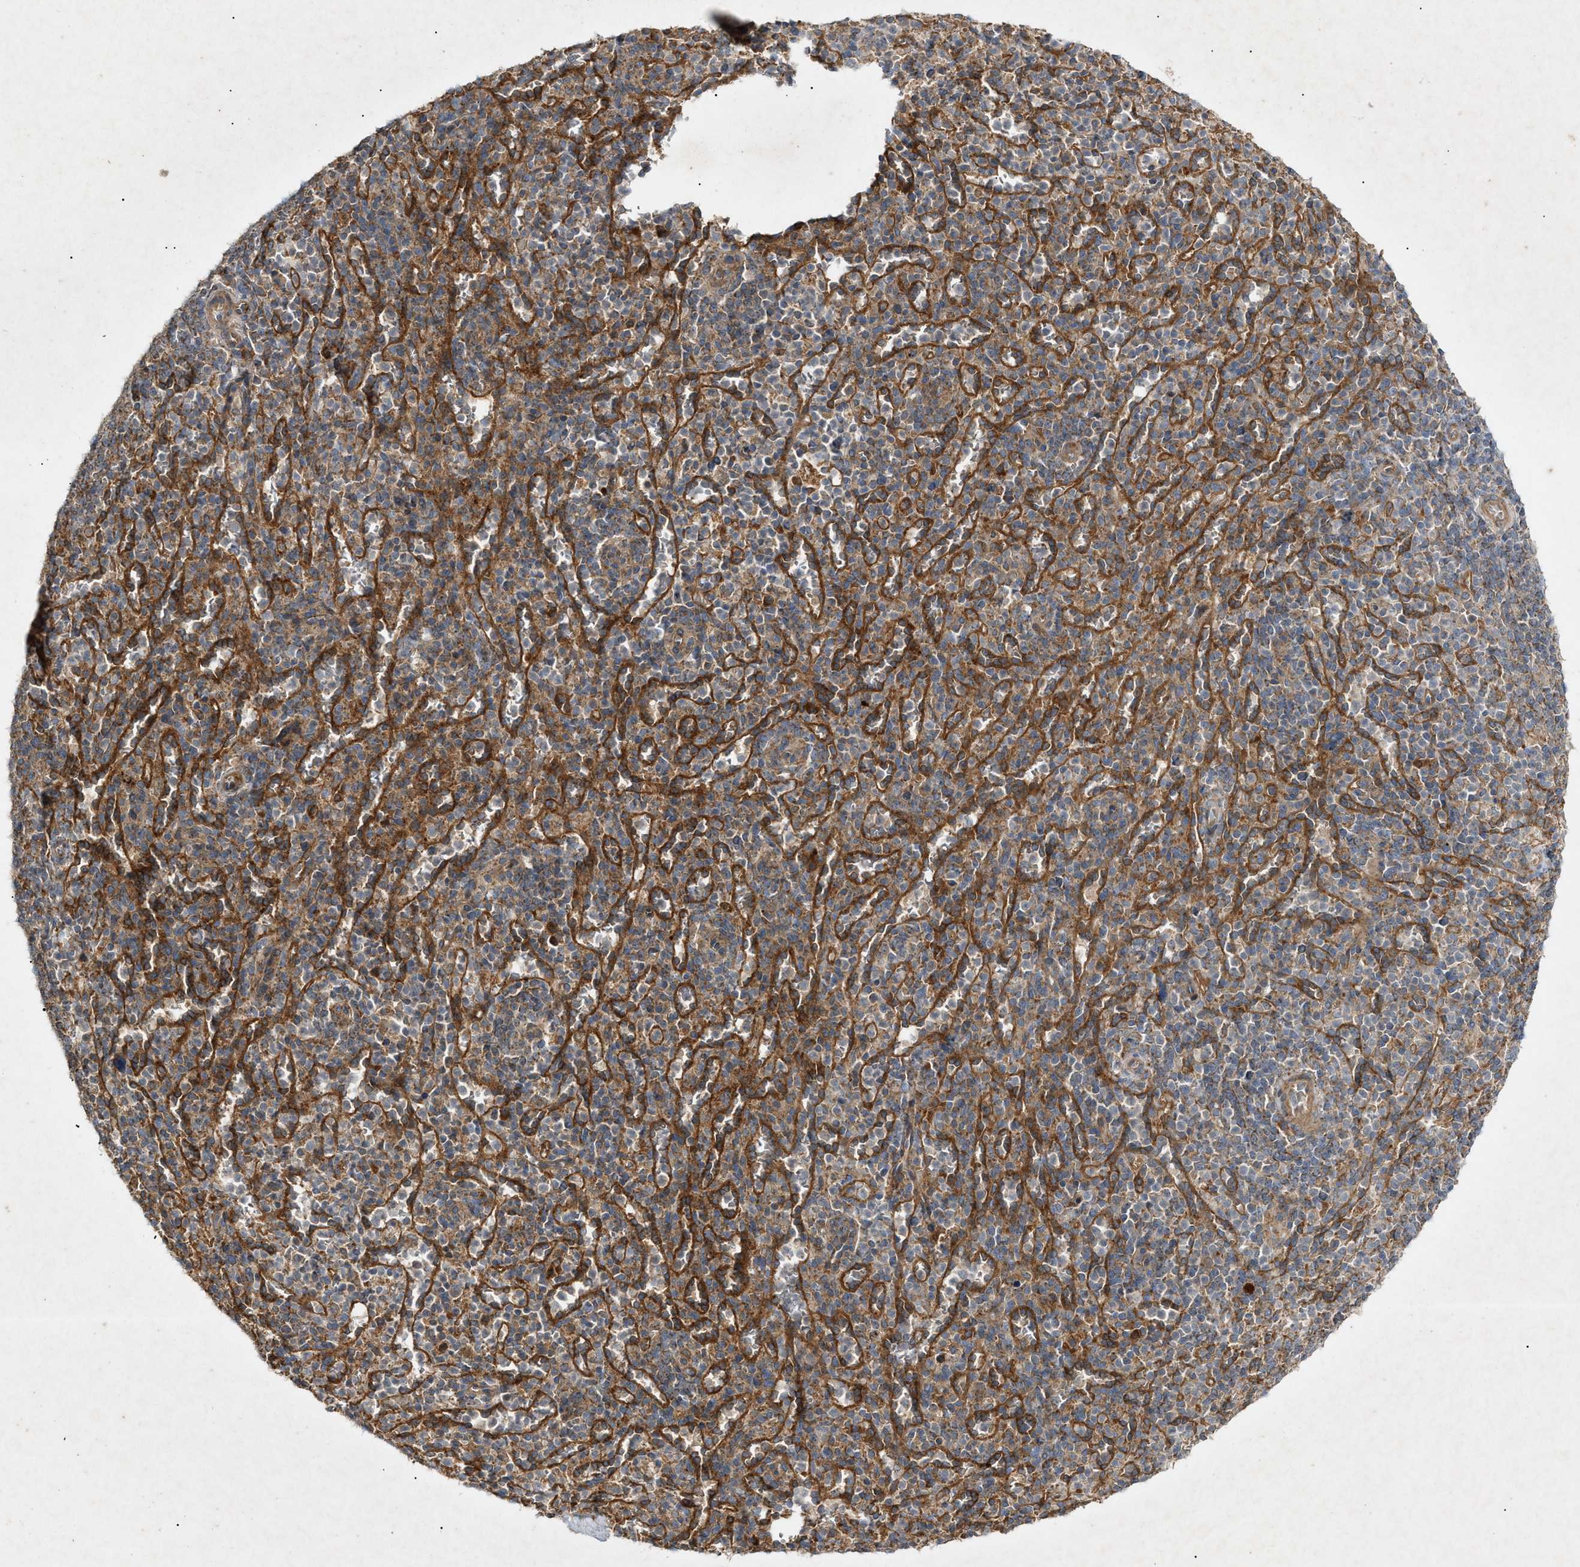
{"staining": {"intensity": "moderate", "quantity": "25%-75%", "location": "cytoplasmic/membranous"}, "tissue": "spleen", "cell_type": "Cells in red pulp", "image_type": "normal", "snomed": [{"axis": "morphology", "description": "Normal tissue, NOS"}, {"axis": "topography", "description": "Spleen"}], "caption": "Immunohistochemistry micrograph of unremarkable human spleen stained for a protein (brown), which demonstrates medium levels of moderate cytoplasmic/membranous expression in approximately 25%-75% of cells in red pulp.", "gene": "MTCH1", "patient": {"sex": "male", "age": 36}}